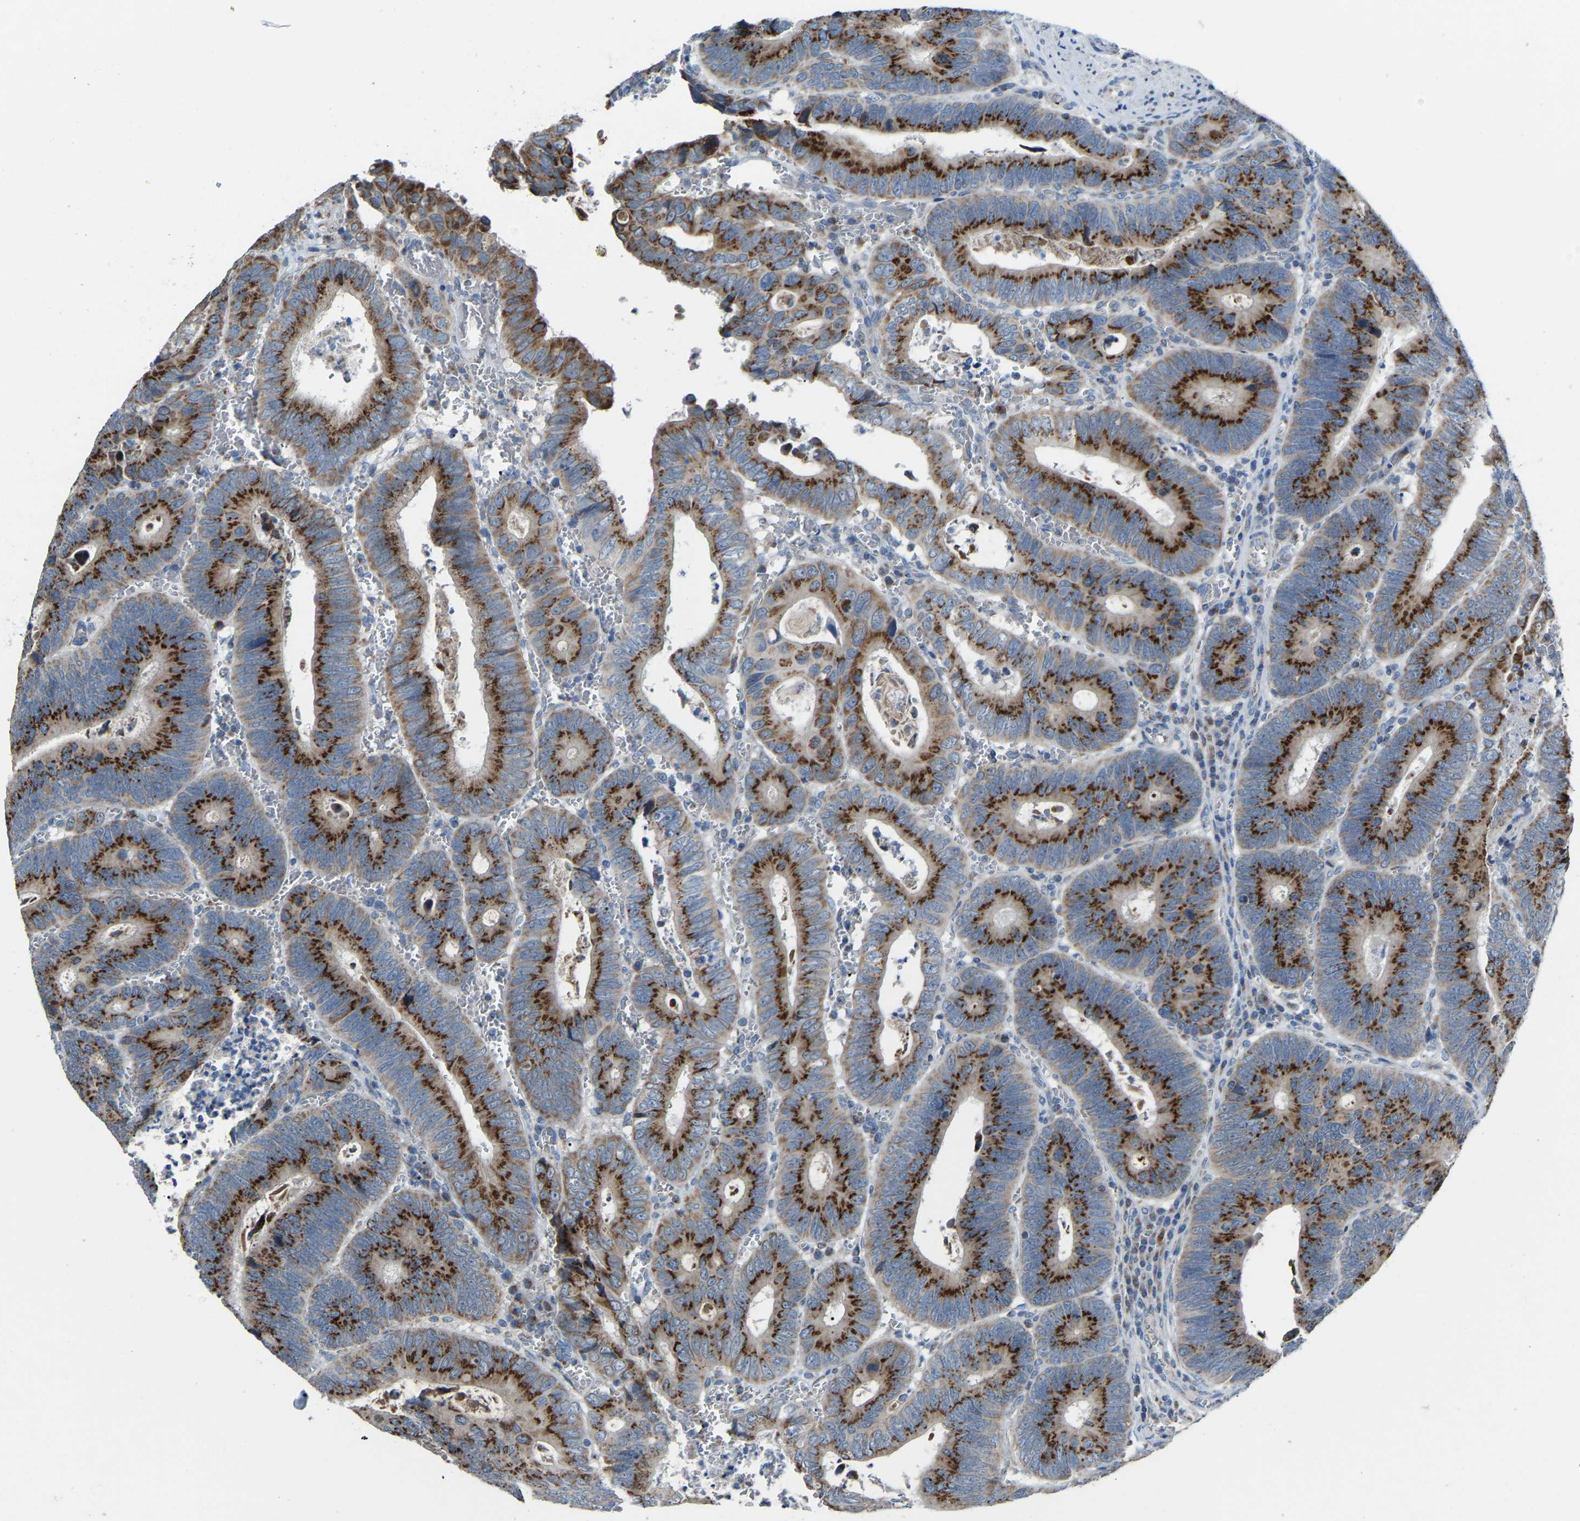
{"staining": {"intensity": "strong", "quantity": ">75%", "location": "cytoplasmic/membranous"}, "tissue": "colorectal cancer", "cell_type": "Tumor cells", "image_type": "cancer", "snomed": [{"axis": "morphology", "description": "Inflammation, NOS"}, {"axis": "morphology", "description": "Adenocarcinoma, NOS"}, {"axis": "topography", "description": "Colon"}], "caption": "Approximately >75% of tumor cells in colorectal adenocarcinoma show strong cytoplasmic/membranous protein expression as visualized by brown immunohistochemical staining.", "gene": "CANT1", "patient": {"sex": "male", "age": 72}}